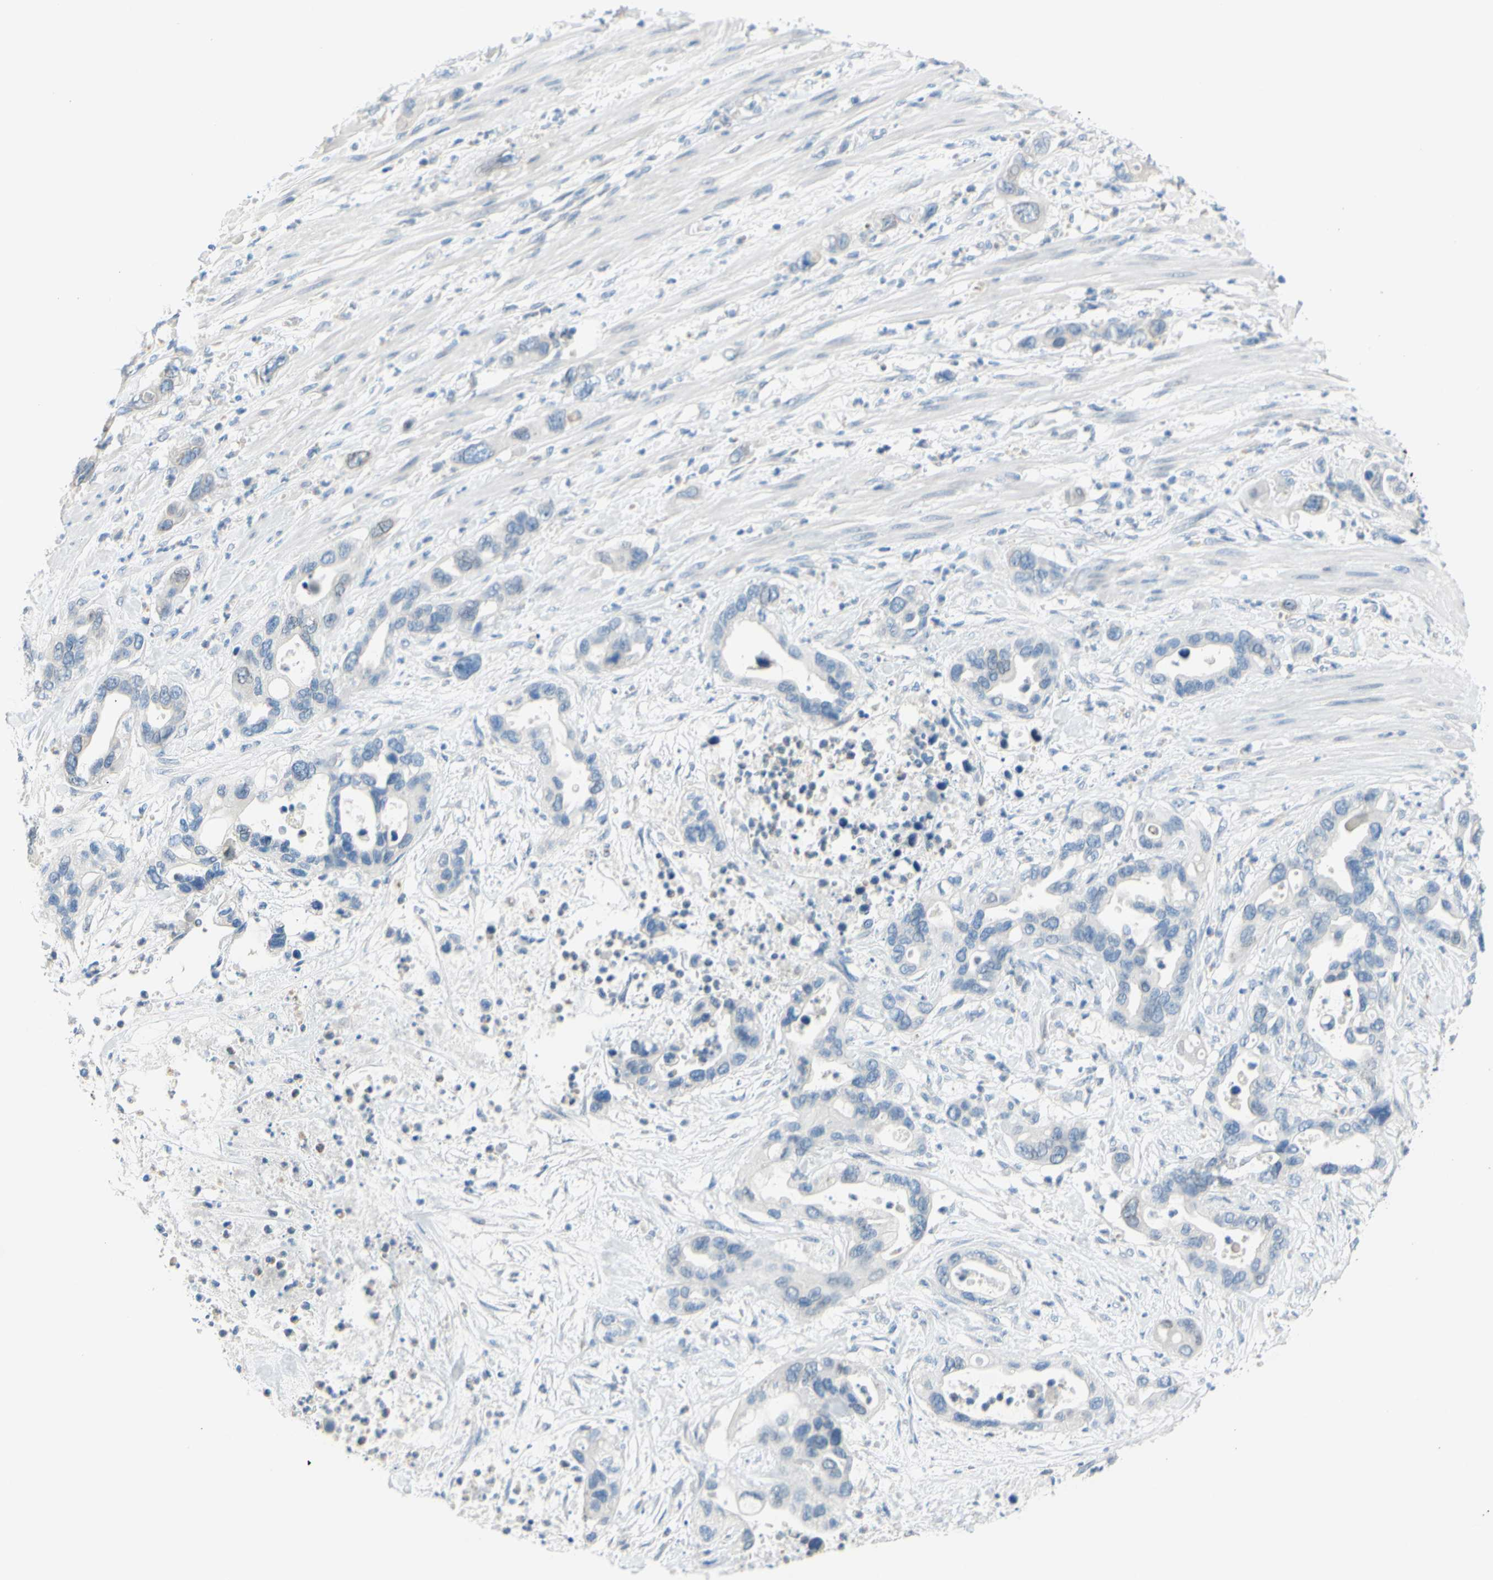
{"staining": {"intensity": "negative", "quantity": "none", "location": "none"}, "tissue": "pancreatic cancer", "cell_type": "Tumor cells", "image_type": "cancer", "snomed": [{"axis": "morphology", "description": "Adenocarcinoma, NOS"}, {"axis": "topography", "description": "Pancreas"}], "caption": "Human adenocarcinoma (pancreatic) stained for a protein using IHC exhibits no expression in tumor cells.", "gene": "DCT", "patient": {"sex": "female", "age": 71}}